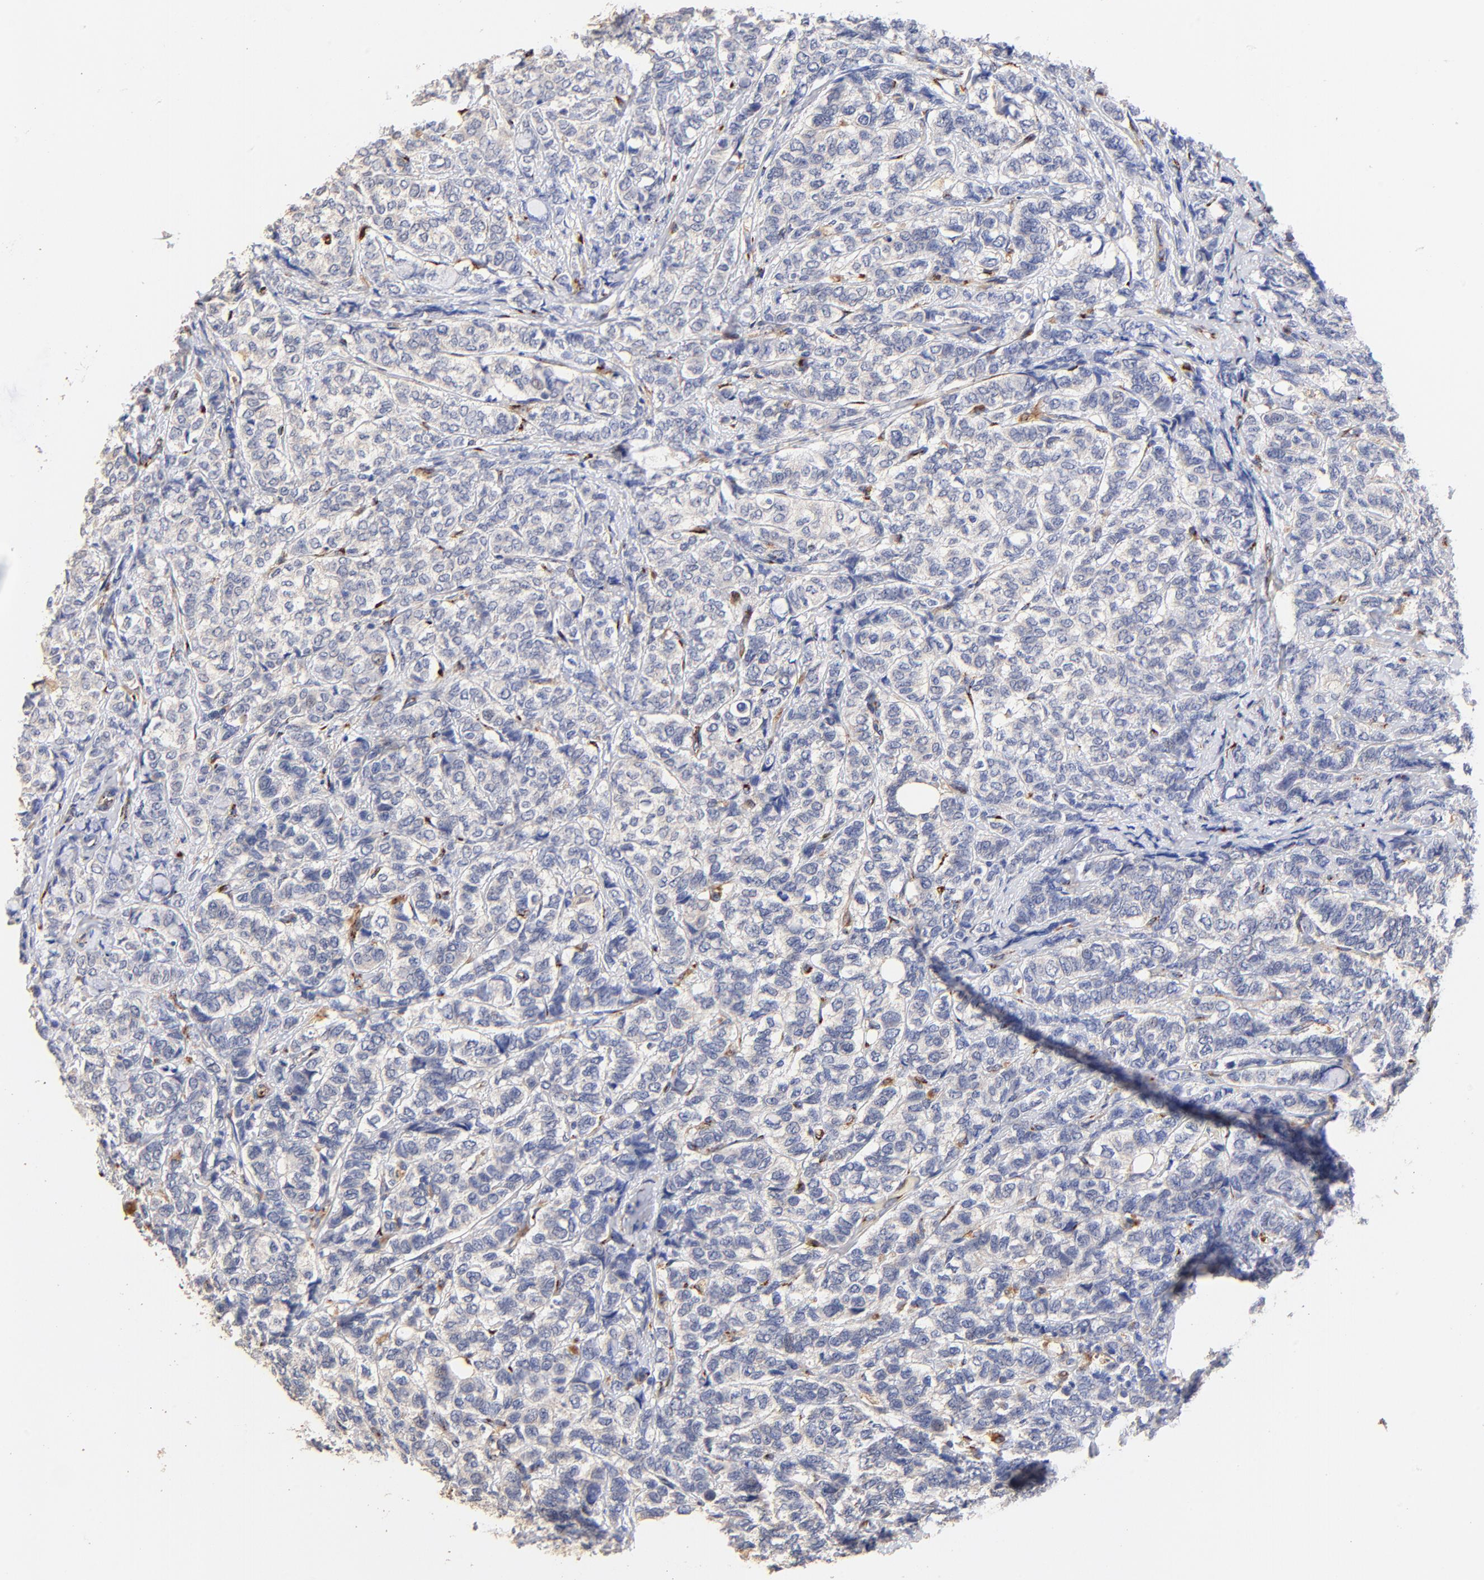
{"staining": {"intensity": "negative", "quantity": "none", "location": "none"}, "tissue": "breast cancer", "cell_type": "Tumor cells", "image_type": "cancer", "snomed": [{"axis": "morphology", "description": "Lobular carcinoma"}, {"axis": "topography", "description": "Breast"}], "caption": "The histopathology image shows no staining of tumor cells in breast lobular carcinoma.", "gene": "FMNL3", "patient": {"sex": "female", "age": 60}}